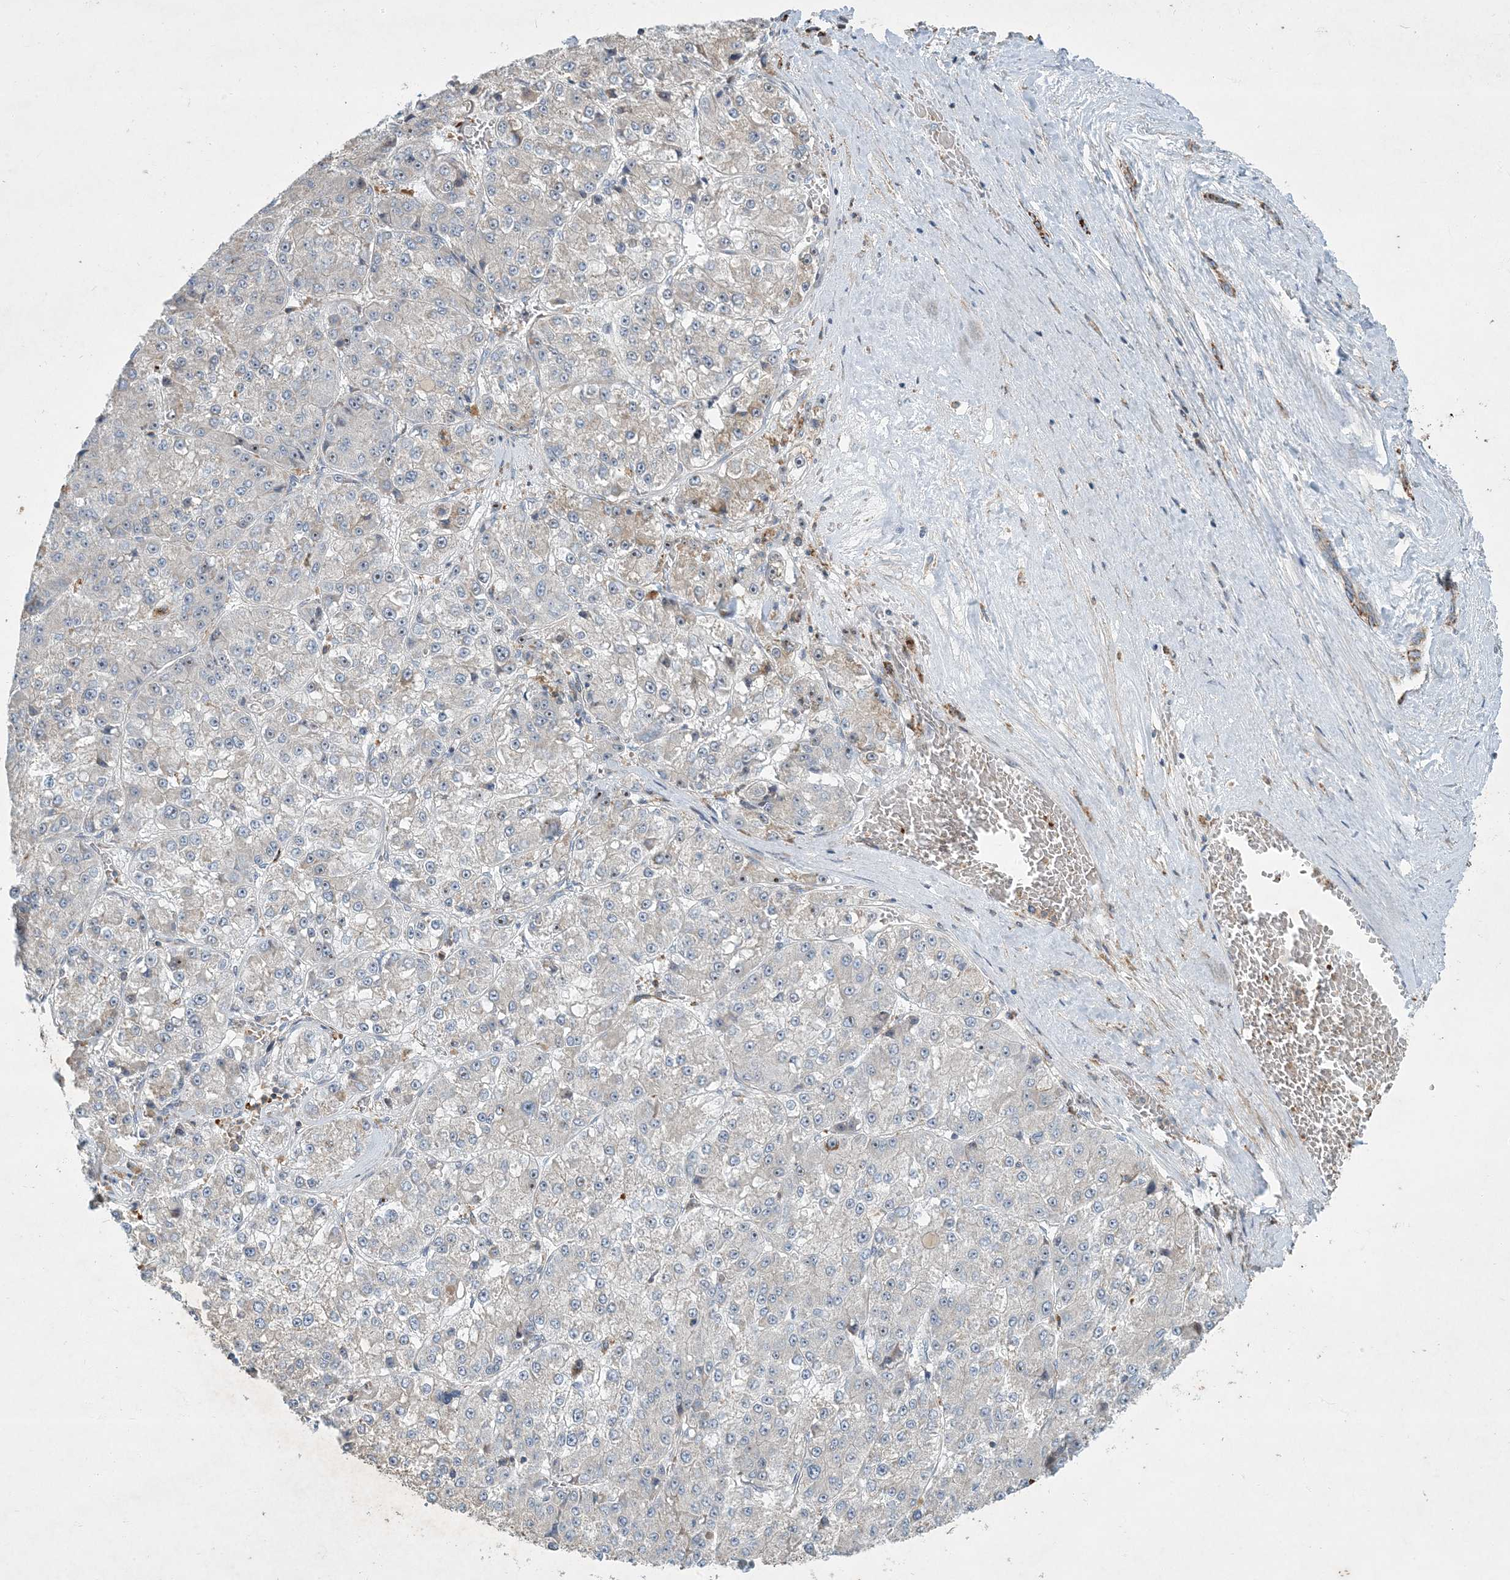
{"staining": {"intensity": "negative", "quantity": "none", "location": "none"}, "tissue": "liver cancer", "cell_type": "Tumor cells", "image_type": "cancer", "snomed": [{"axis": "morphology", "description": "Carcinoma, Hepatocellular, NOS"}, {"axis": "topography", "description": "Liver"}], "caption": "Immunohistochemistry image of human liver cancer (hepatocellular carcinoma) stained for a protein (brown), which demonstrates no positivity in tumor cells.", "gene": "LTN1", "patient": {"sex": "female", "age": 73}}